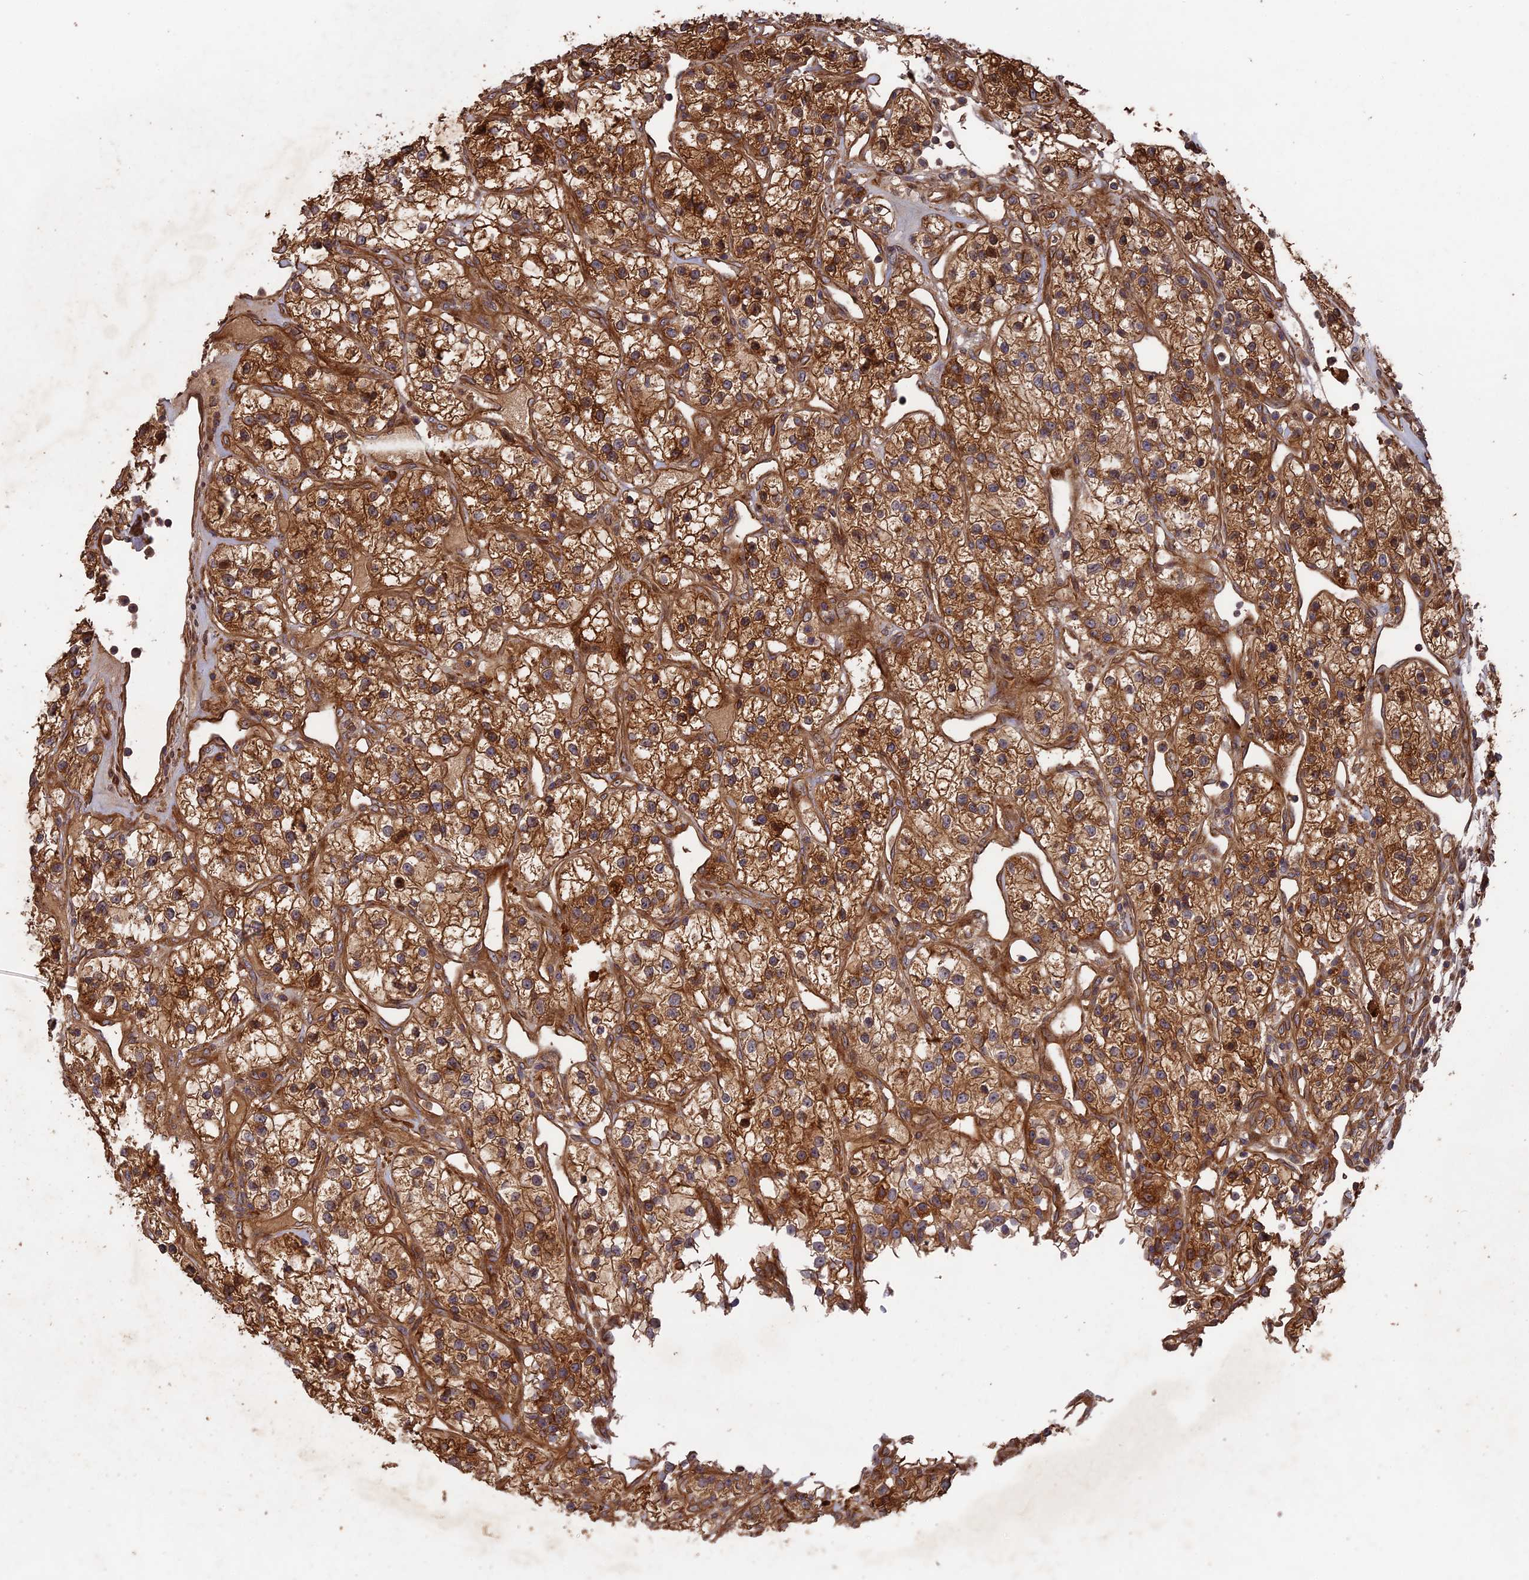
{"staining": {"intensity": "moderate", "quantity": ">75%", "location": "cytoplasmic/membranous"}, "tissue": "renal cancer", "cell_type": "Tumor cells", "image_type": "cancer", "snomed": [{"axis": "morphology", "description": "Adenocarcinoma, NOS"}, {"axis": "topography", "description": "Kidney"}], "caption": "High-power microscopy captured an IHC histopathology image of renal adenocarcinoma, revealing moderate cytoplasmic/membranous expression in about >75% of tumor cells.", "gene": "DEF8", "patient": {"sex": "female", "age": 57}}